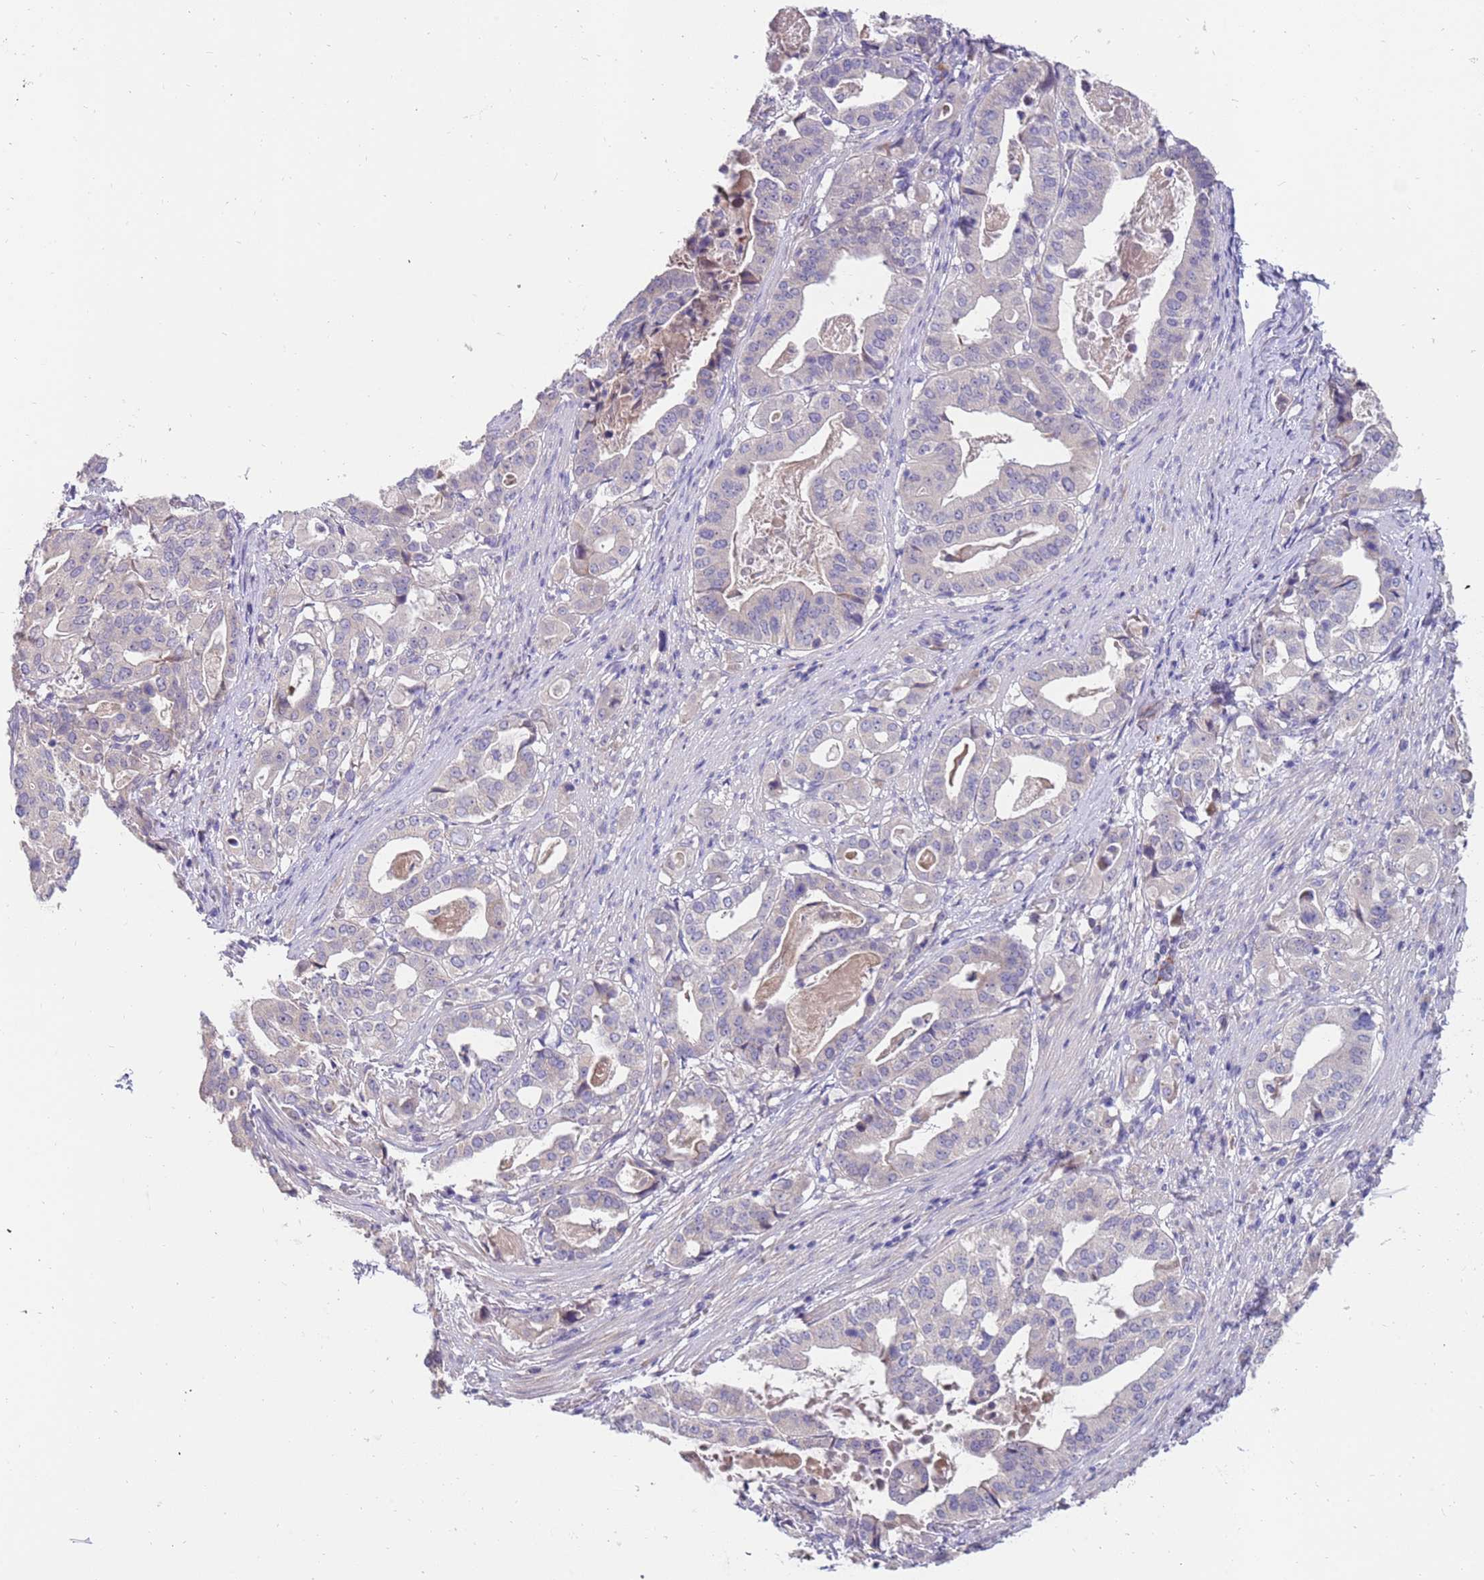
{"staining": {"intensity": "negative", "quantity": "none", "location": "none"}, "tissue": "stomach cancer", "cell_type": "Tumor cells", "image_type": "cancer", "snomed": [{"axis": "morphology", "description": "Adenocarcinoma, NOS"}, {"axis": "topography", "description": "Stomach"}], "caption": "A micrograph of stomach cancer stained for a protein exhibits no brown staining in tumor cells.", "gene": "ZNF746", "patient": {"sex": "male", "age": 48}}